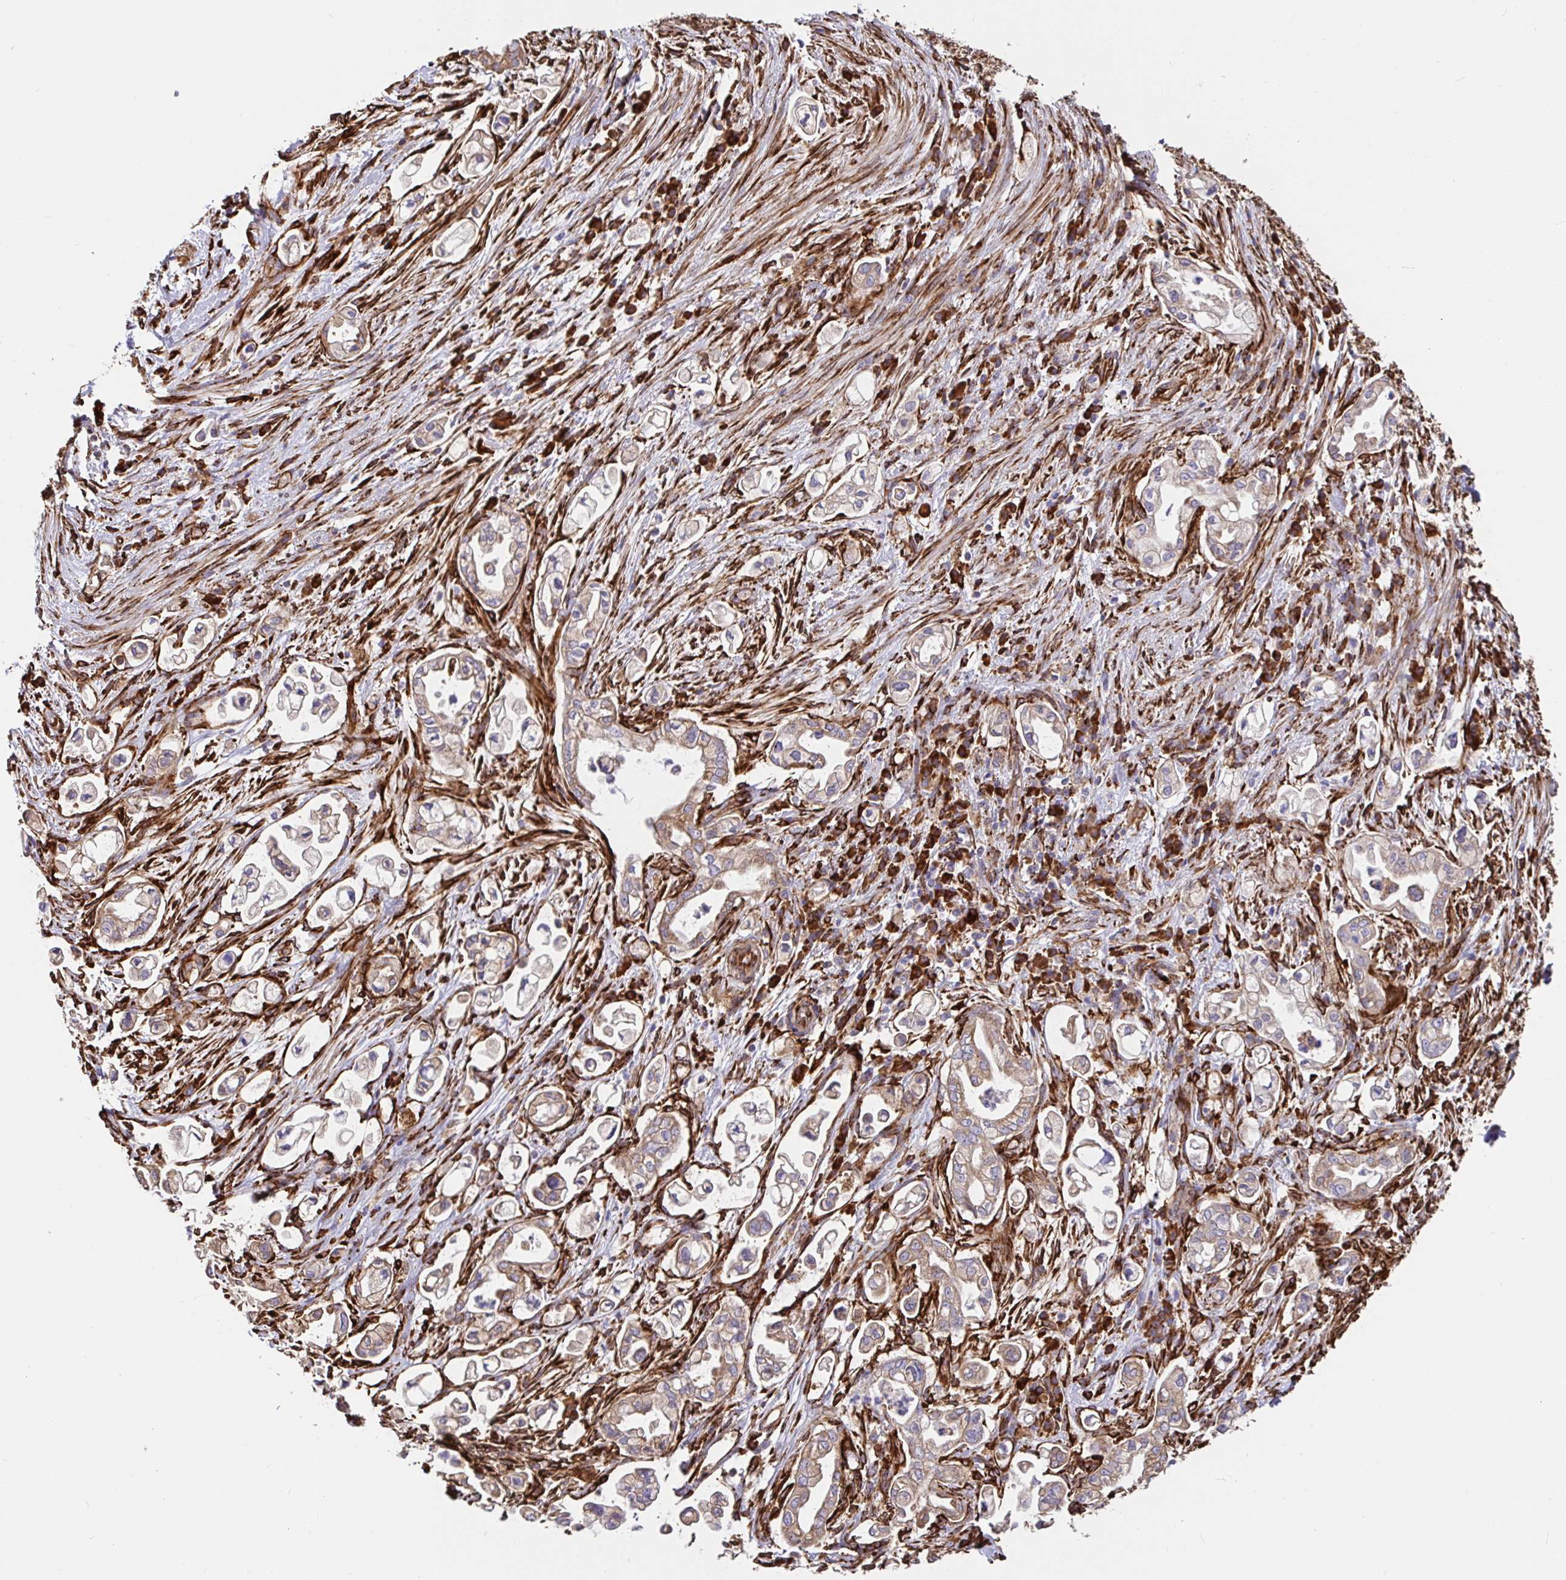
{"staining": {"intensity": "weak", "quantity": ">75%", "location": "cytoplasmic/membranous"}, "tissue": "pancreatic cancer", "cell_type": "Tumor cells", "image_type": "cancer", "snomed": [{"axis": "morphology", "description": "Adenocarcinoma, NOS"}, {"axis": "topography", "description": "Pancreas"}], "caption": "The photomicrograph exhibits a brown stain indicating the presence of a protein in the cytoplasmic/membranous of tumor cells in pancreatic cancer. Ihc stains the protein of interest in brown and the nuclei are stained blue.", "gene": "MAOA", "patient": {"sex": "female", "age": 69}}